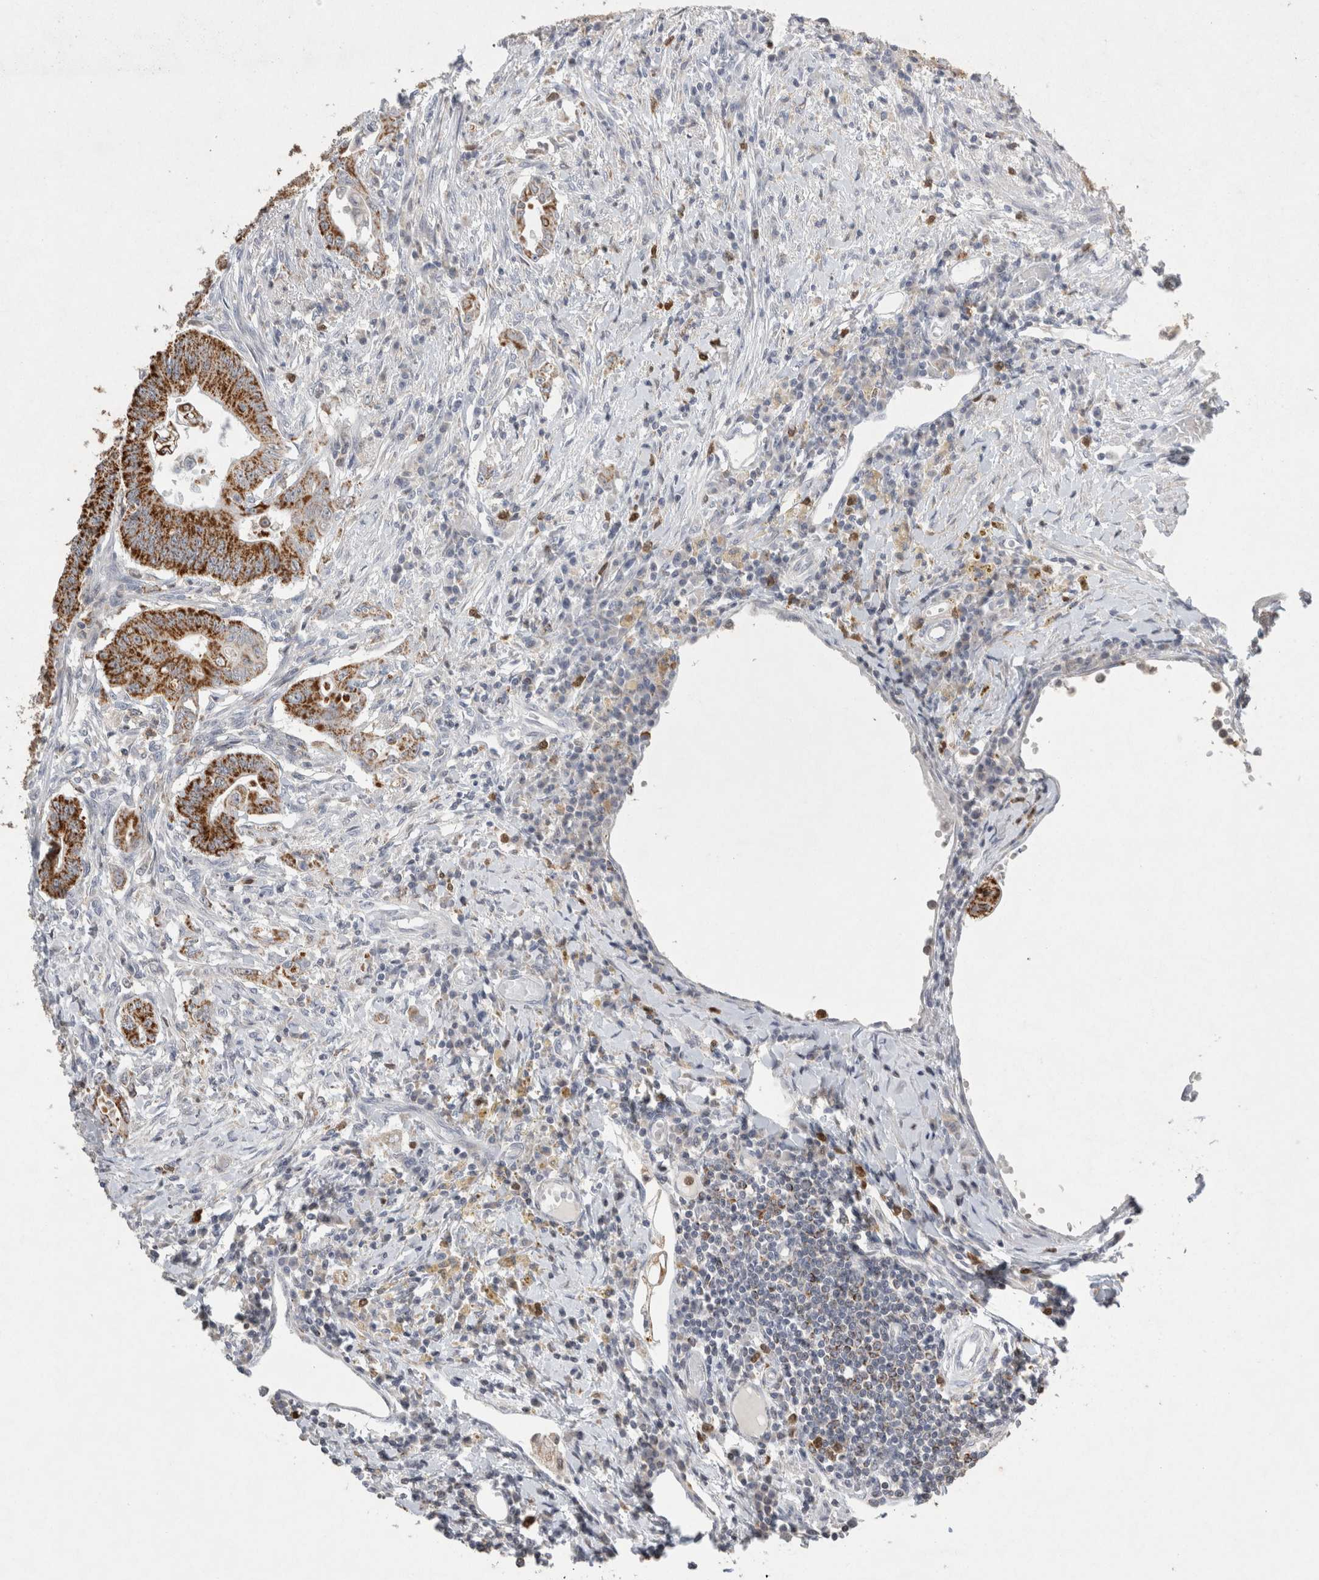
{"staining": {"intensity": "strong", "quantity": ">75%", "location": "cytoplasmic/membranous"}, "tissue": "colorectal cancer", "cell_type": "Tumor cells", "image_type": "cancer", "snomed": [{"axis": "morphology", "description": "Adenoma, NOS"}, {"axis": "morphology", "description": "Adenocarcinoma, NOS"}, {"axis": "topography", "description": "Colon"}], "caption": "Brown immunohistochemical staining in human adenocarcinoma (colorectal) demonstrates strong cytoplasmic/membranous positivity in approximately >75% of tumor cells.", "gene": "AGMAT", "patient": {"sex": "male", "age": 79}}